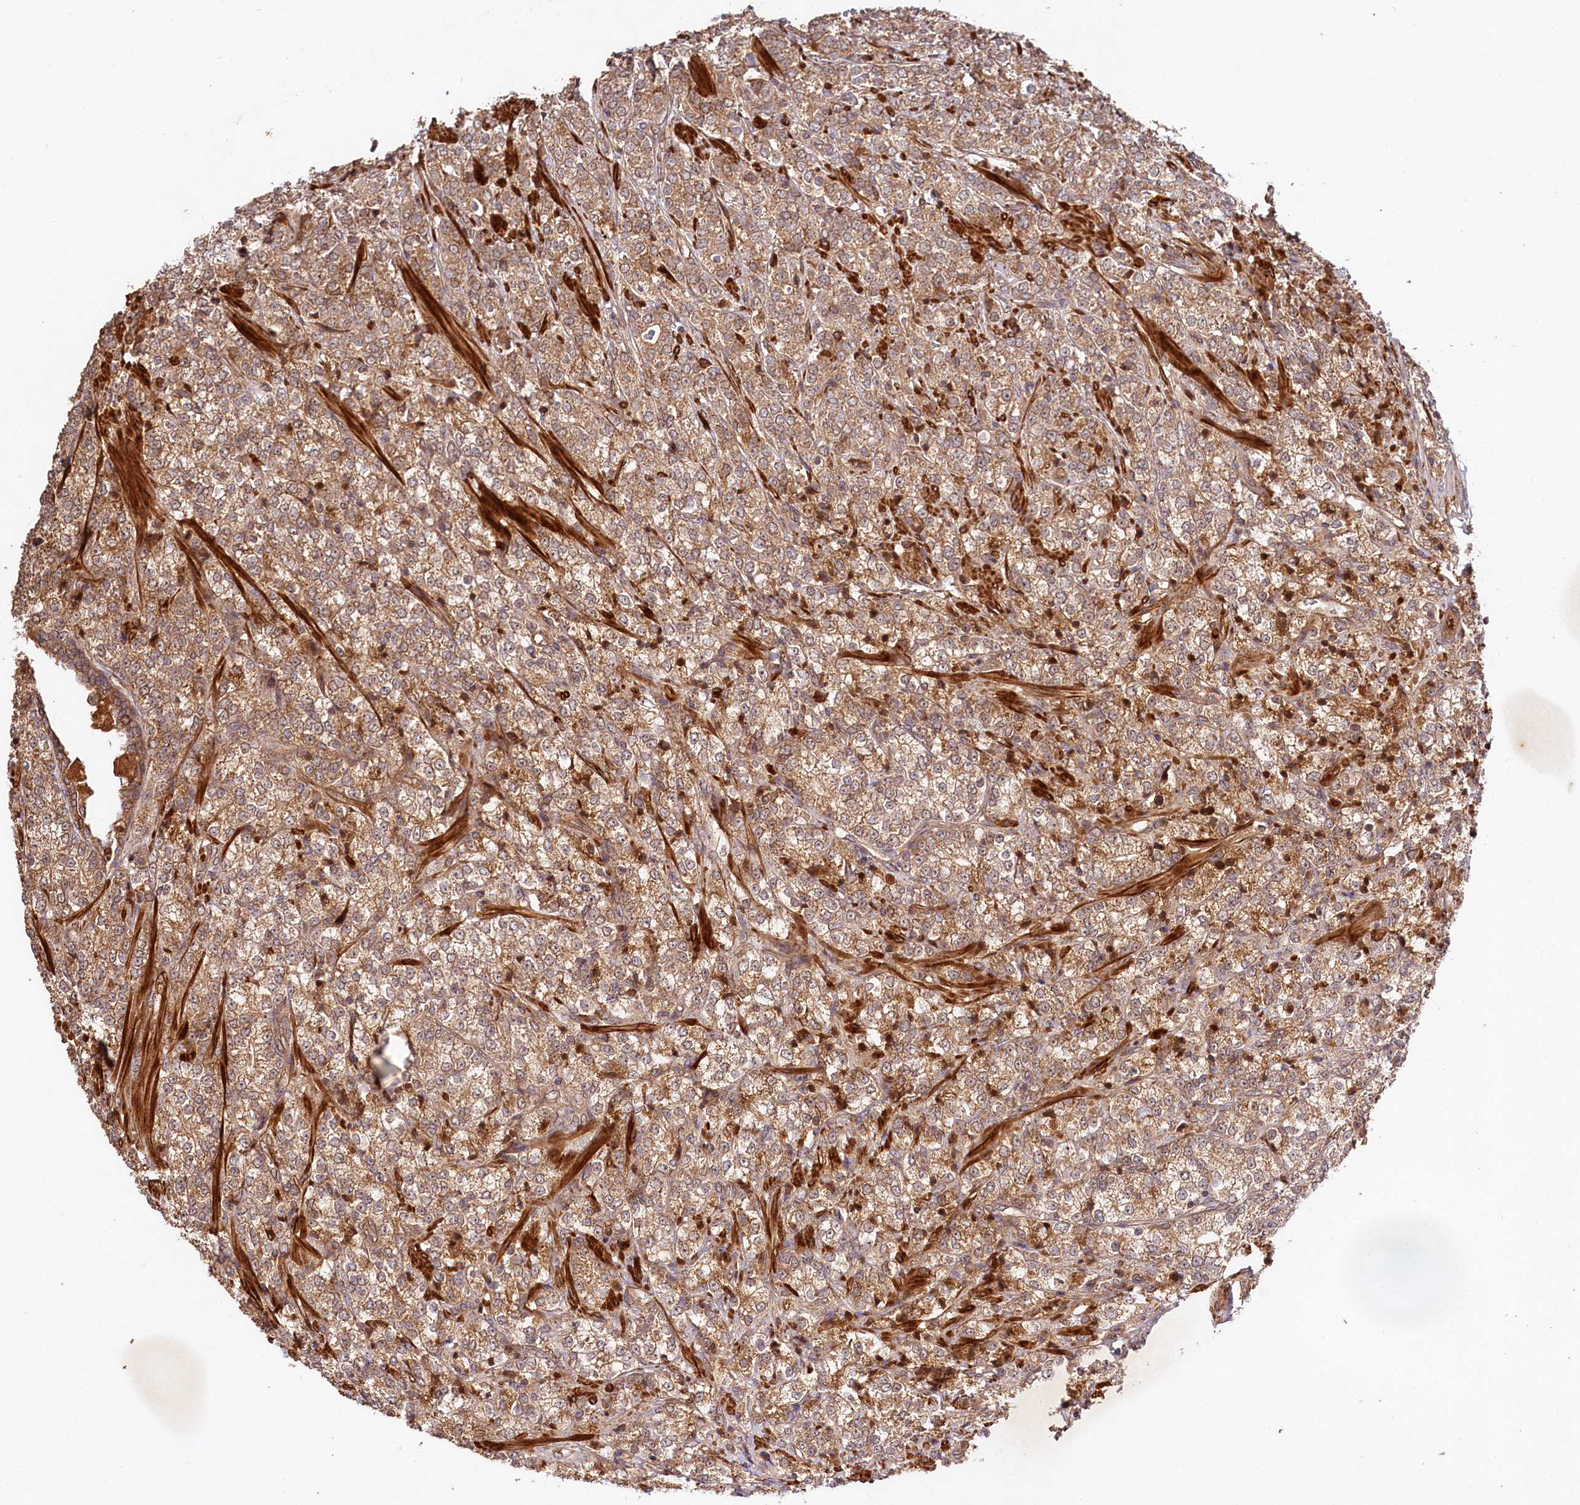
{"staining": {"intensity": "moderate", "quantity": ">75%", "location": "cytoplasmic/membranous"}, "tissue": "prostate cancer", "cell_type": "Tumor cells", "image_type": "cancer", "snomed": [{"axis": "morphology", "description": "Adenocarcinoma, High grade"}, {"axis": "topography", "description": "Prostate"}], "caption": "Prostate adenocarcinoma (high-grade) stained for a protein (brown) displays moderate cytoplasmic/membranous positive staining in approximately >75% of tumor cells.", "gene": "MCF2L2", "patient": {"sex": "male", "age": 69}}